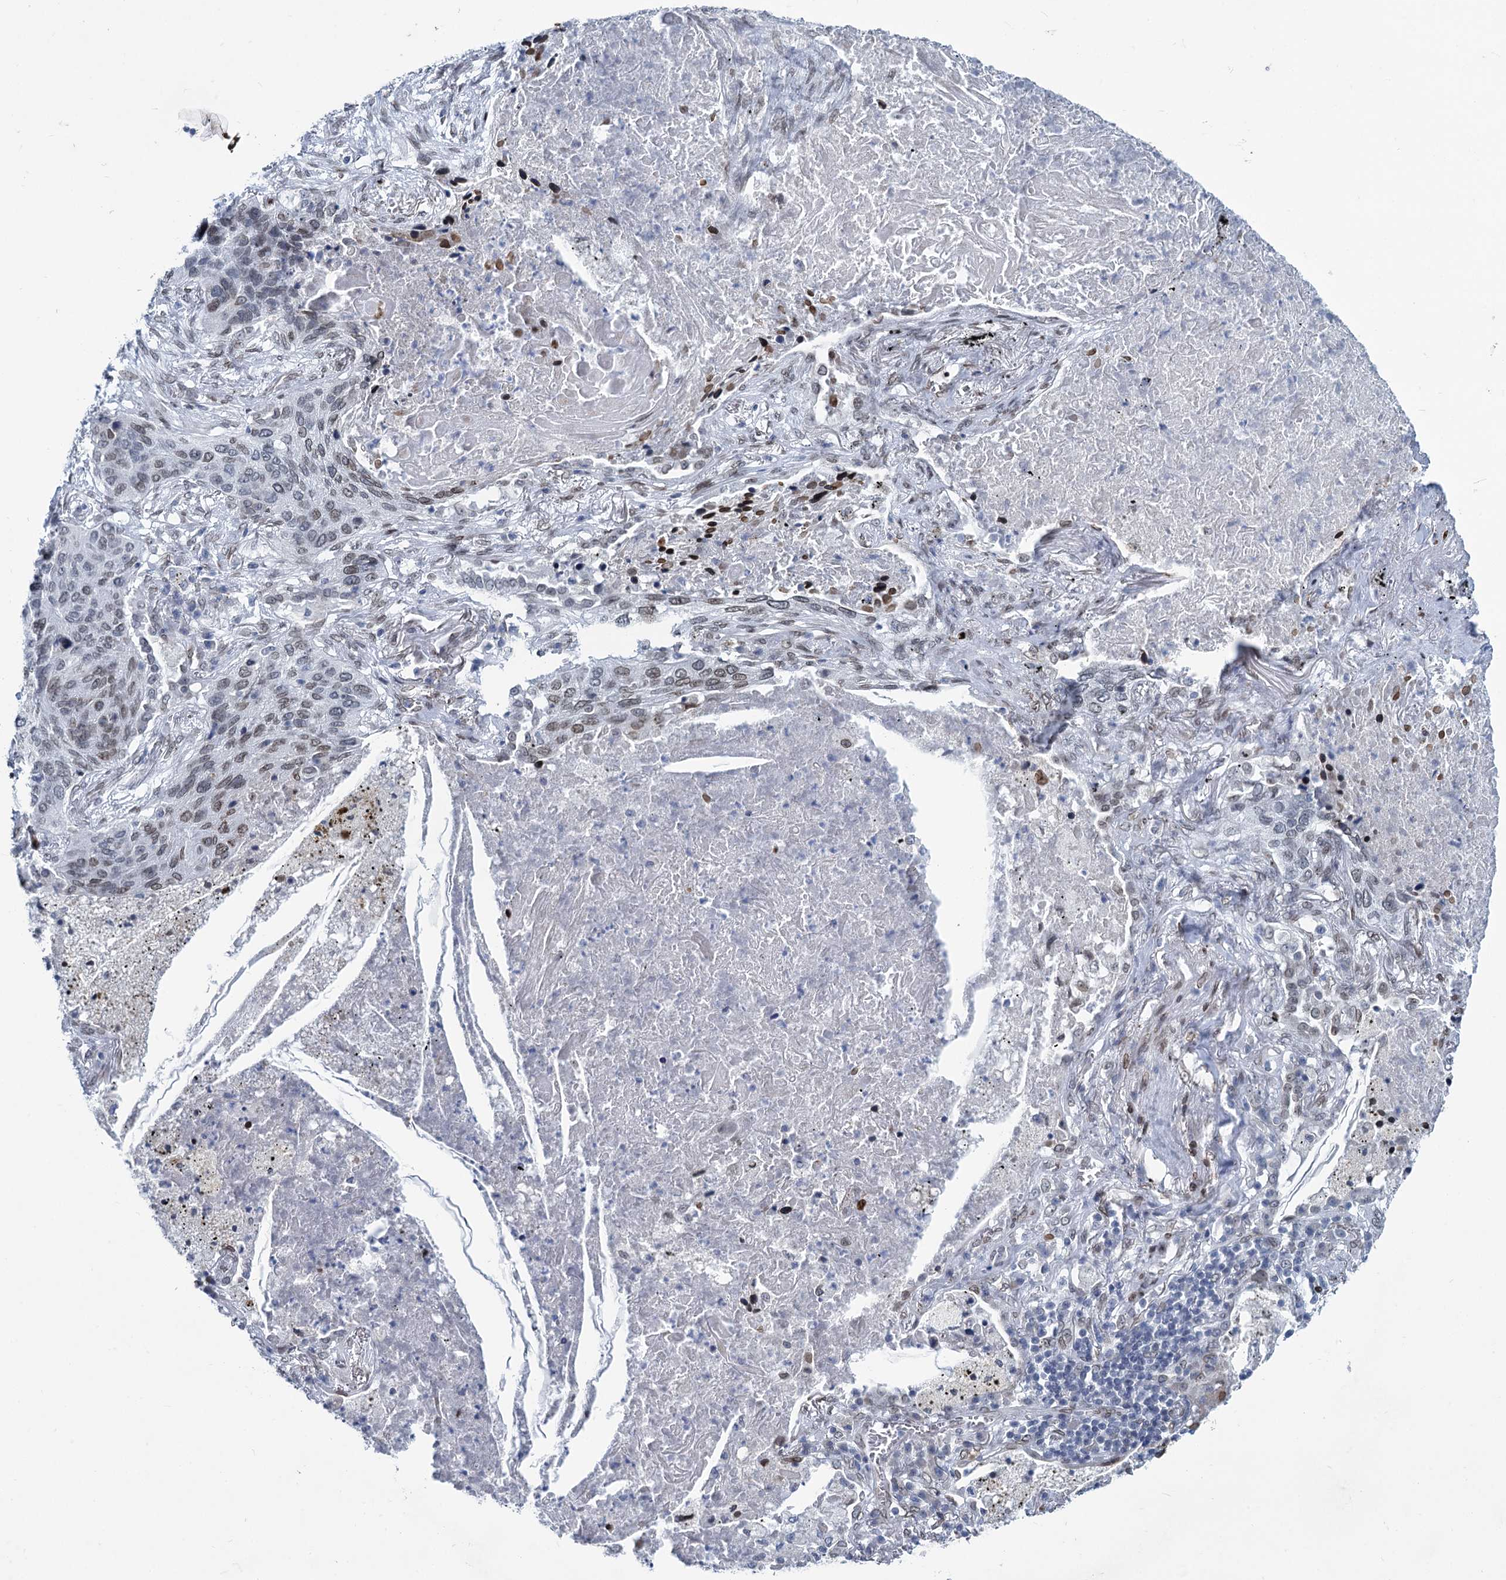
{"staining": {"intensity": "moderate", "quantity": "25%-75%", "location": "nuclear"}, "tissue": "lung cancer", "cell_type": "Tumor cells", "image_type": "cancer", "snomed": [{"axis": "morphology", "description": "Squamous cell carcinoma, NOS"}, {"axis": "topography", "description": "Lung"}], "caption": "Protein analysis of squamous cell carcinoma (lung) tissue exhibits moderate nuclear staining in approximately 25%-75% of tumor cells. The protein is stained brown, and the nuclei are stained in blue (DAB IHC with brightfield microscopy, high magnification).", "gene": "PRSS35", "patient": {"sex": "female", "age": 63}}